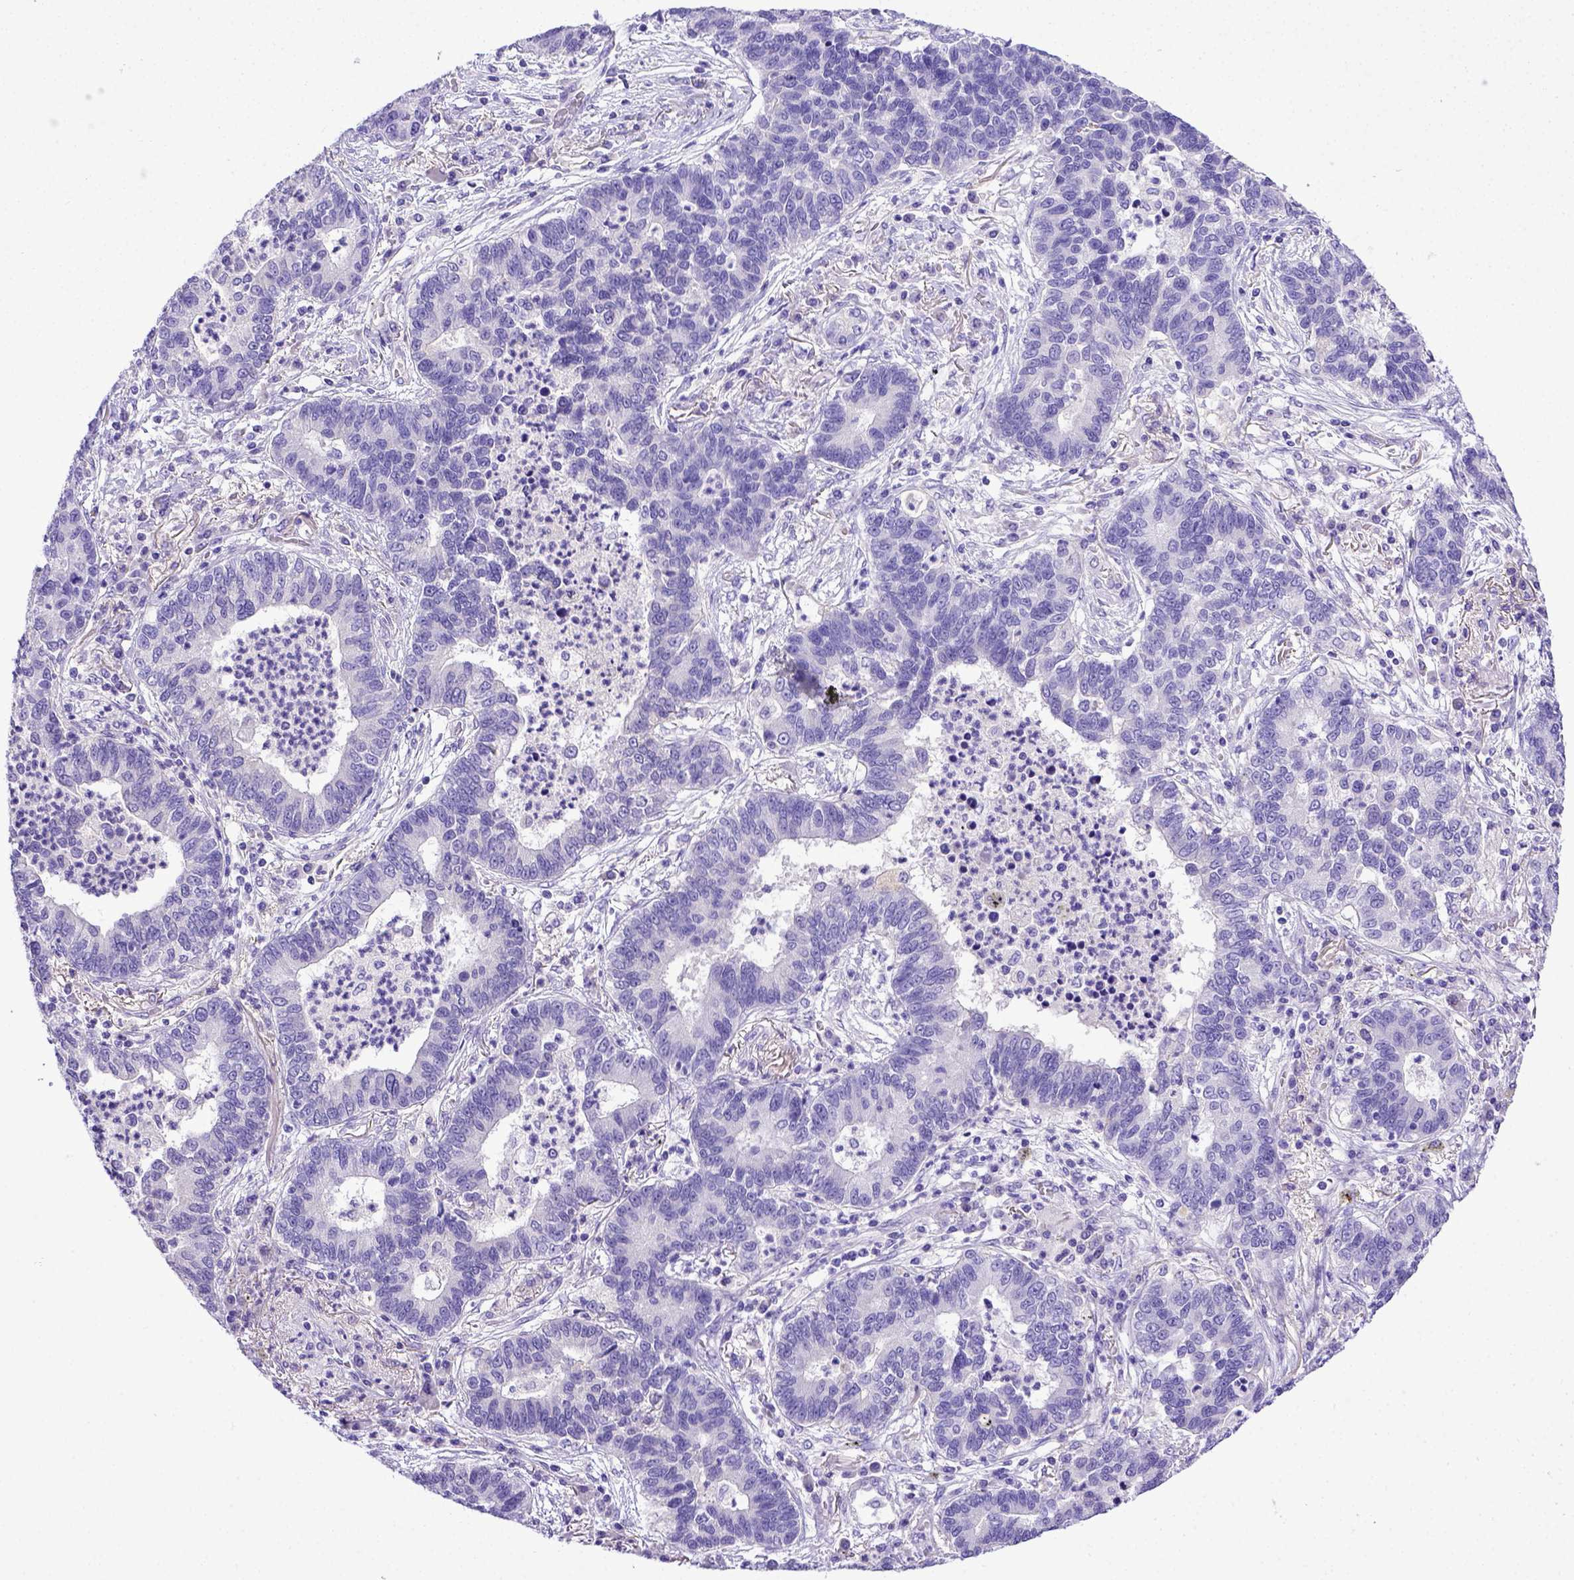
{"staining": {"intensity": "negative", "quantity": "none", "location": "none"}, "tissue": "lung cancer", "cell_type": "Tumor cells", "image_type": "cancer", "snomed": [{"axis": "morphology", "description": "Adenocarcinoma, NOS"}, {"axis": "topography", "description": "Lung"}], "caption": "The IHC image has no significant staining in tumor cells of adenocarcinoma (lung) tissue.", "gene": "BTN1A1", "patient": {"sex": "female", "age": 57}}